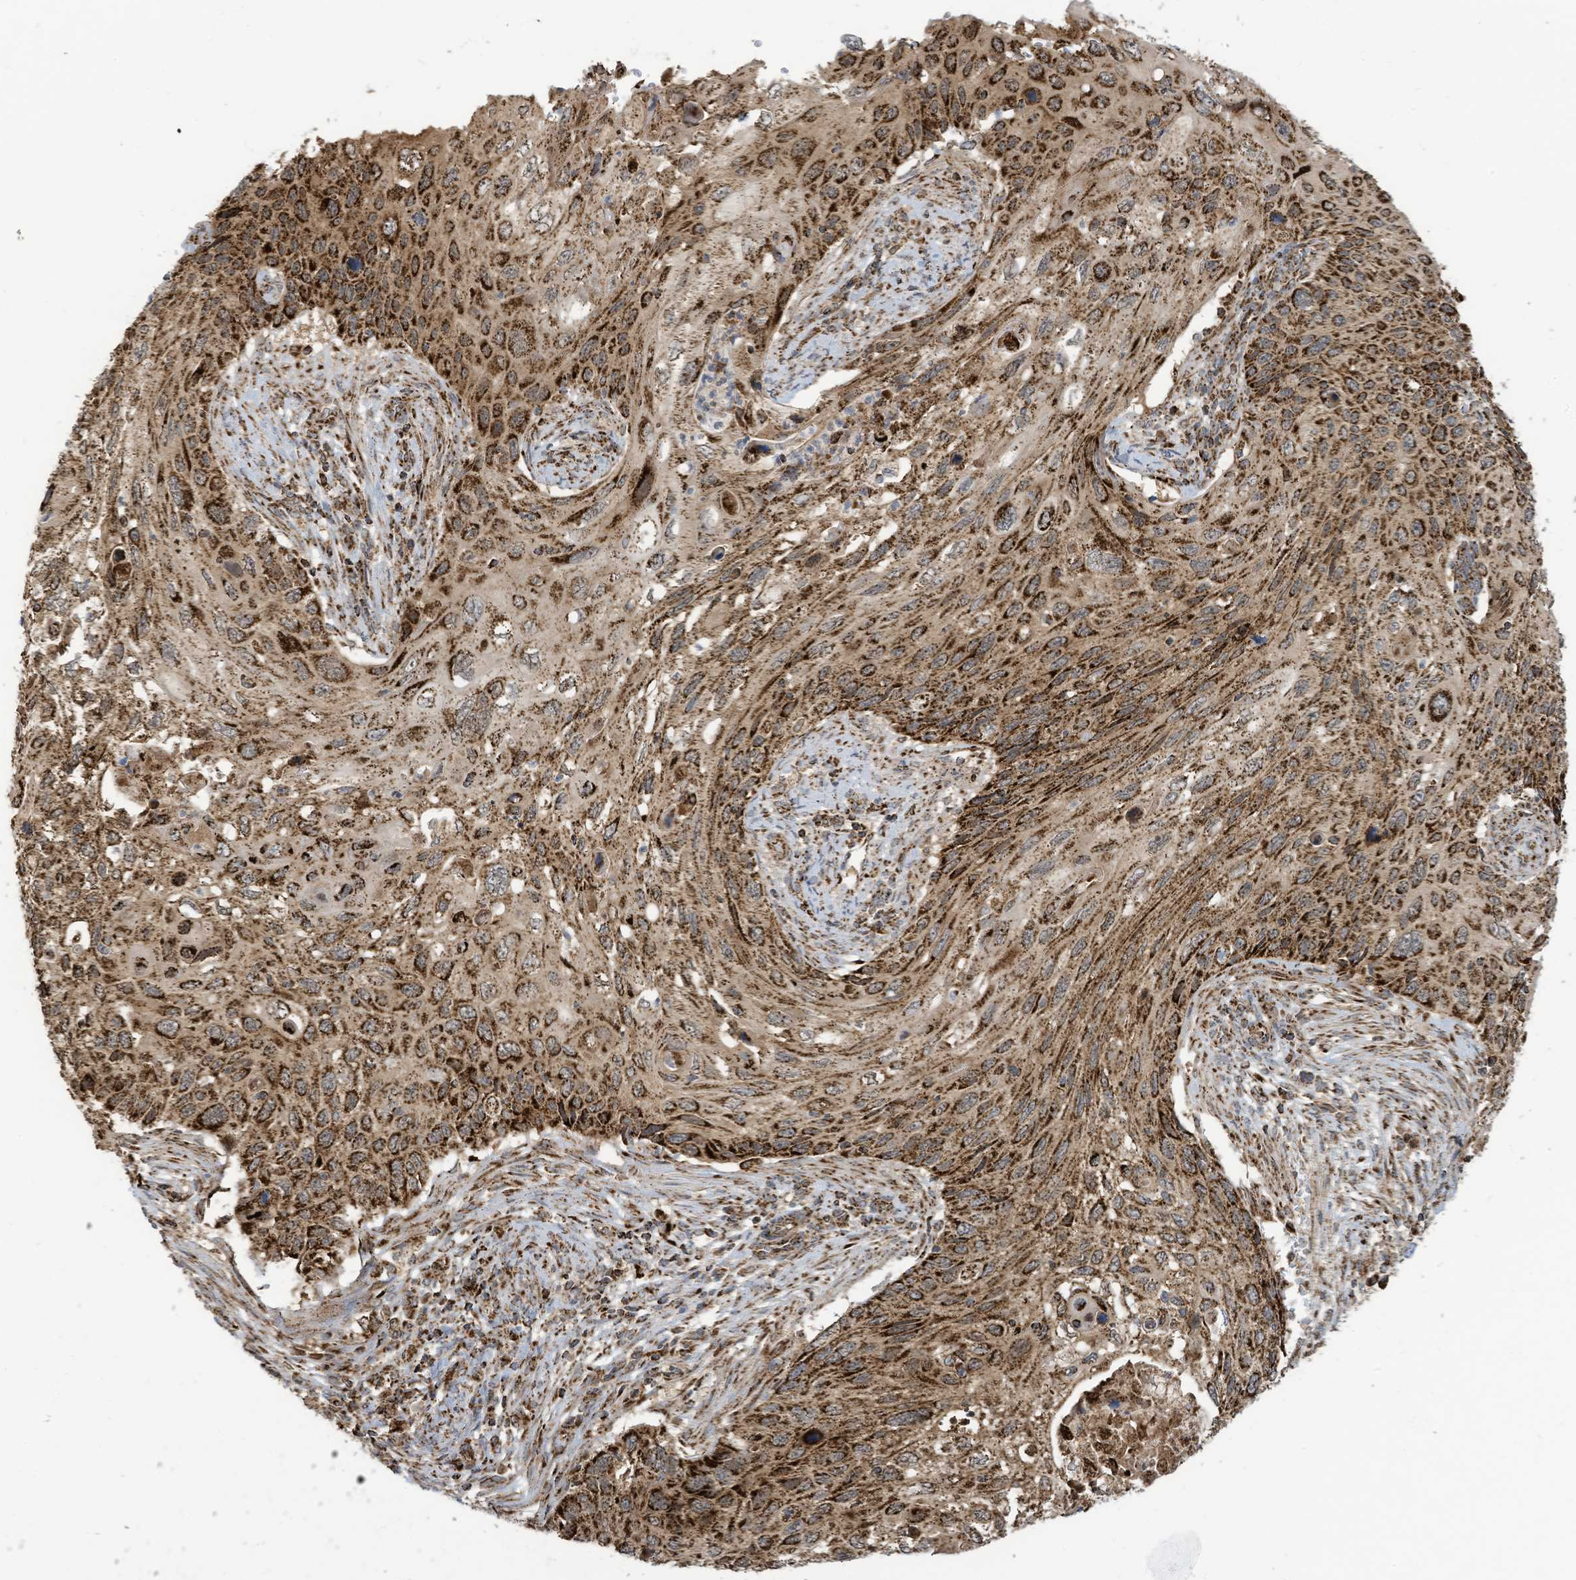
{"staining": {"intensity": "strong", "quantity": ">75%", "location": "cytoplasmic/membranous"}, "tissue": "cervical cancer", "cell_type": "Tumor cells", "image_type": "cancer", "snomed": [{"axis": "morphology", "description": "Squamous cell carcinoma, NOS"}, {"axis": "topography", "description": "Cervix"}], "caption": "Tumor cells demonstrate strong cytoplasmic/membranous staining in about >75% of cells in cervical cancer (squamous cell carcinoma). (Brightfield microscopy of DAB IHC at high magnification).", "gene": "COX10", "patient": {"sex": "female", "age": 70}}